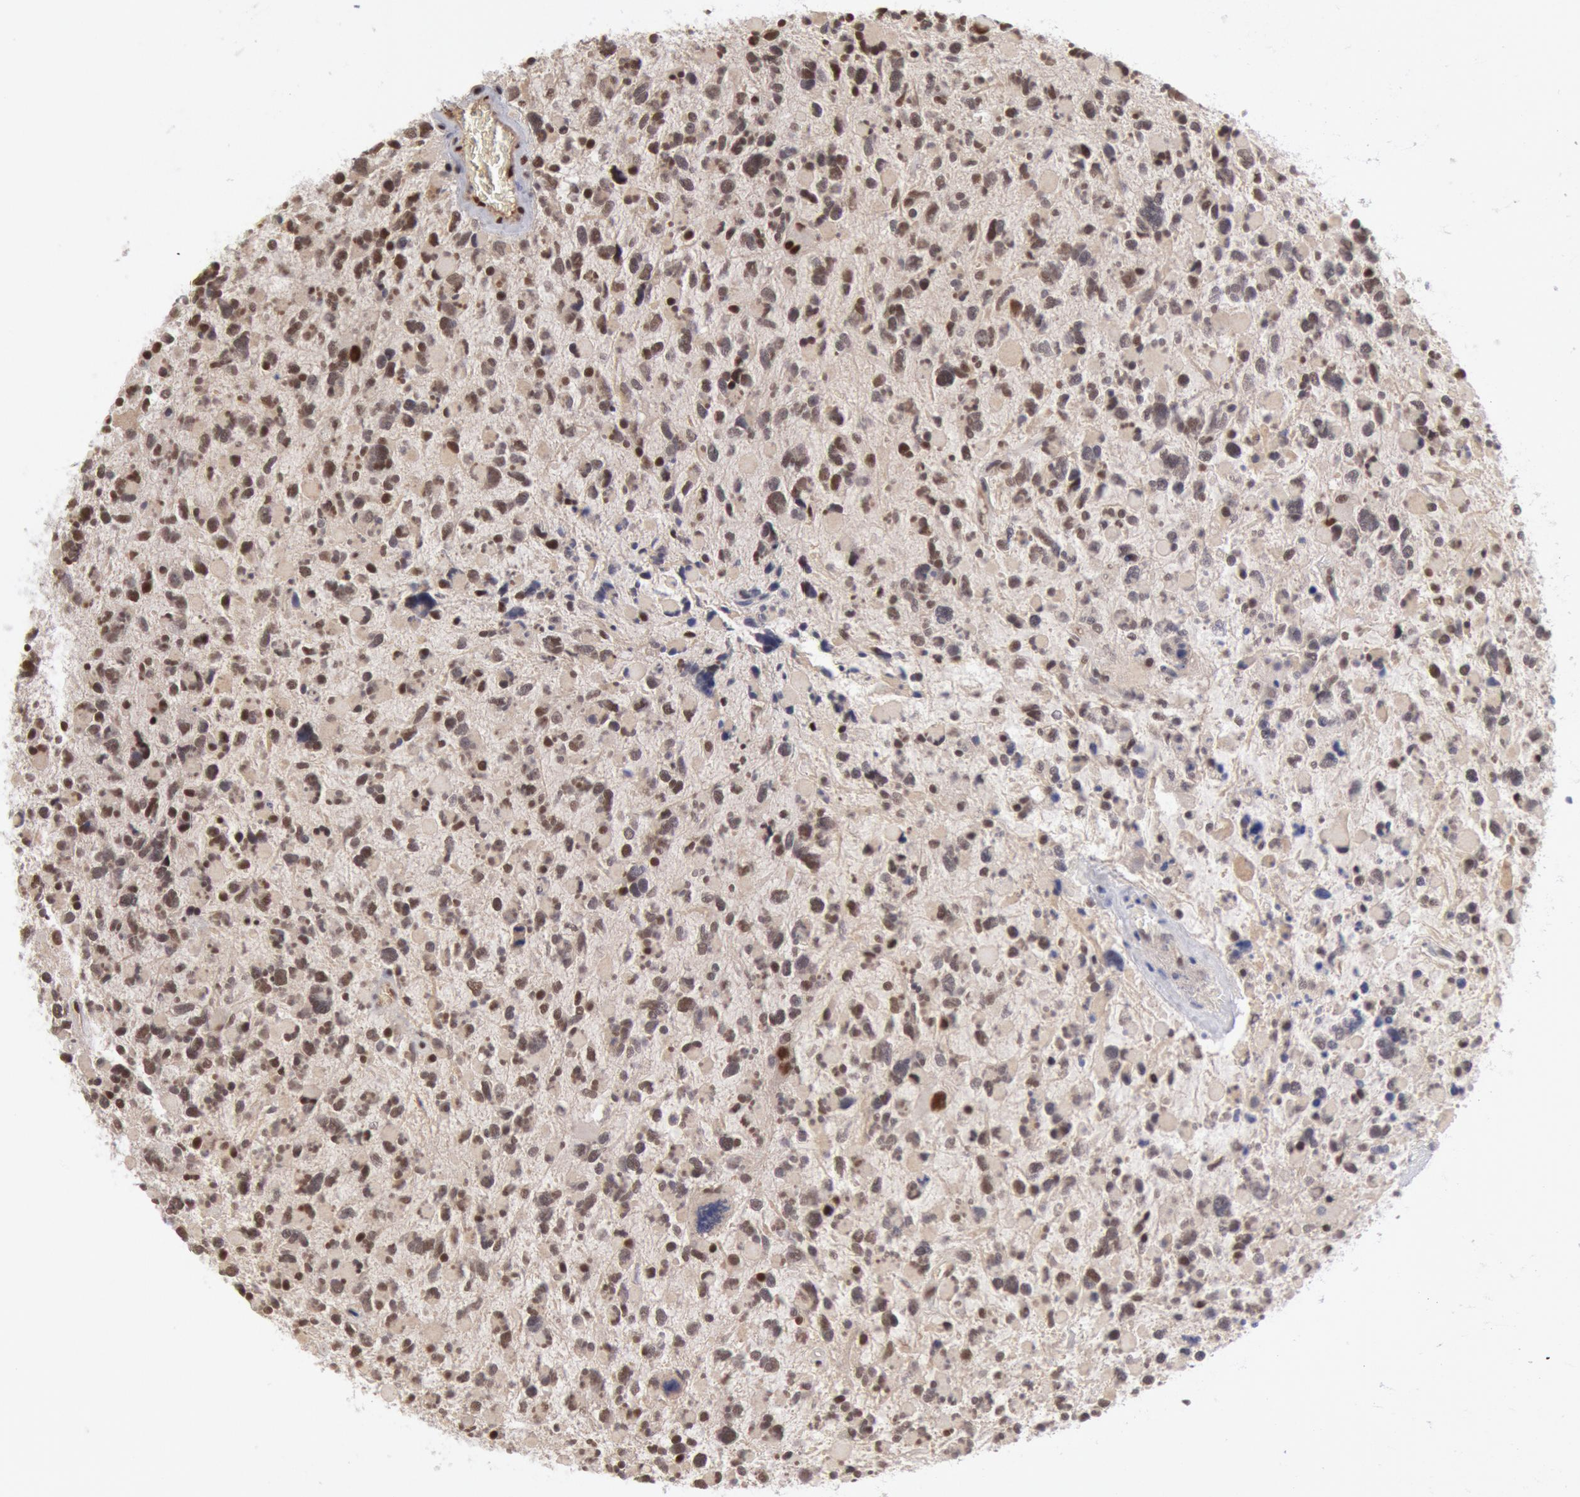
{"staining": {"intensity": "moderate", "quantity": "25%-75%", "location": "nuclear"}, "tissue": "glioma", "cell_type": "Tumor cells", "image_type": "cancer", "snomed": [{"axis": "morphology", "description": "Glioma, malignant, High grade"}, {"axis": "topography", "description": "Brain"}], "caption": "A high-resolution micrograph shows immunohistochemistry staining of malignant glioma (high-grade), which shows moderate nuclear positivity in approximately 25%-75% of tumor cells.", "gene": "PPP4R3B", "patient": {"sex": "female", "age": 37}}